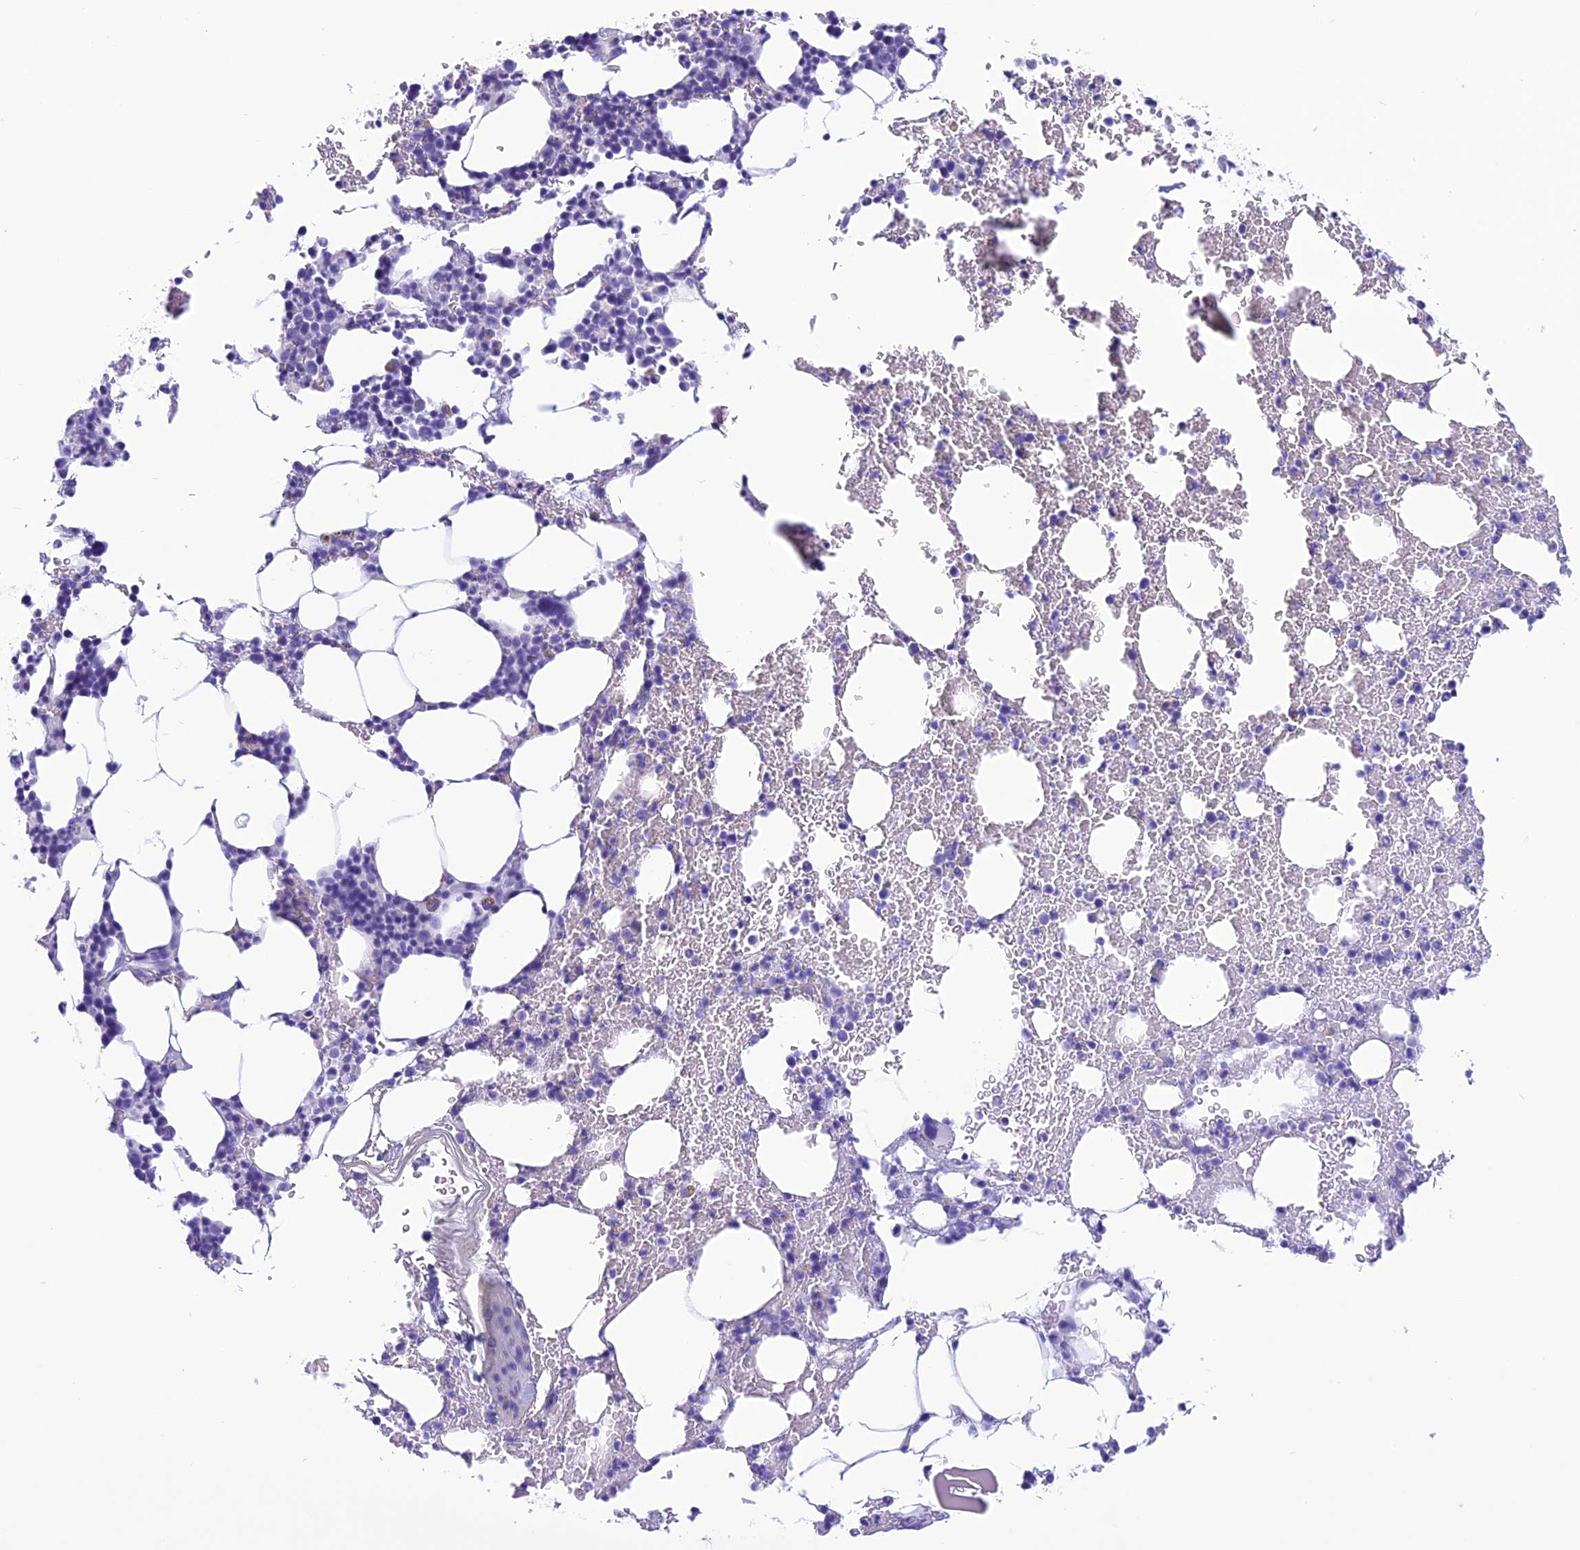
{"staining": {"intensity": "negative", "quantity": "none", "location": "none"}, "tissue": "bone marrow", "cell_type": "Hematopoietic cells", "image_type": "normal", "snomed": [{"axis": "morphology", "description": "Normal tissue, NOS"}, {"axis": "morphology", "description": "Inflammation, NOS"}, {"axis": "topography", "description": "Bone marrow"}], "caption": "DAB immunohistochemical staining of normal bone marrow exhibits no significant positivity in hematopoietic cells. (DAB immunohistochemistry (IHC) with hematoxylin counter stain).", "gene": "TRAM1L1", "patient": {"sex": "male", "age": 41}}